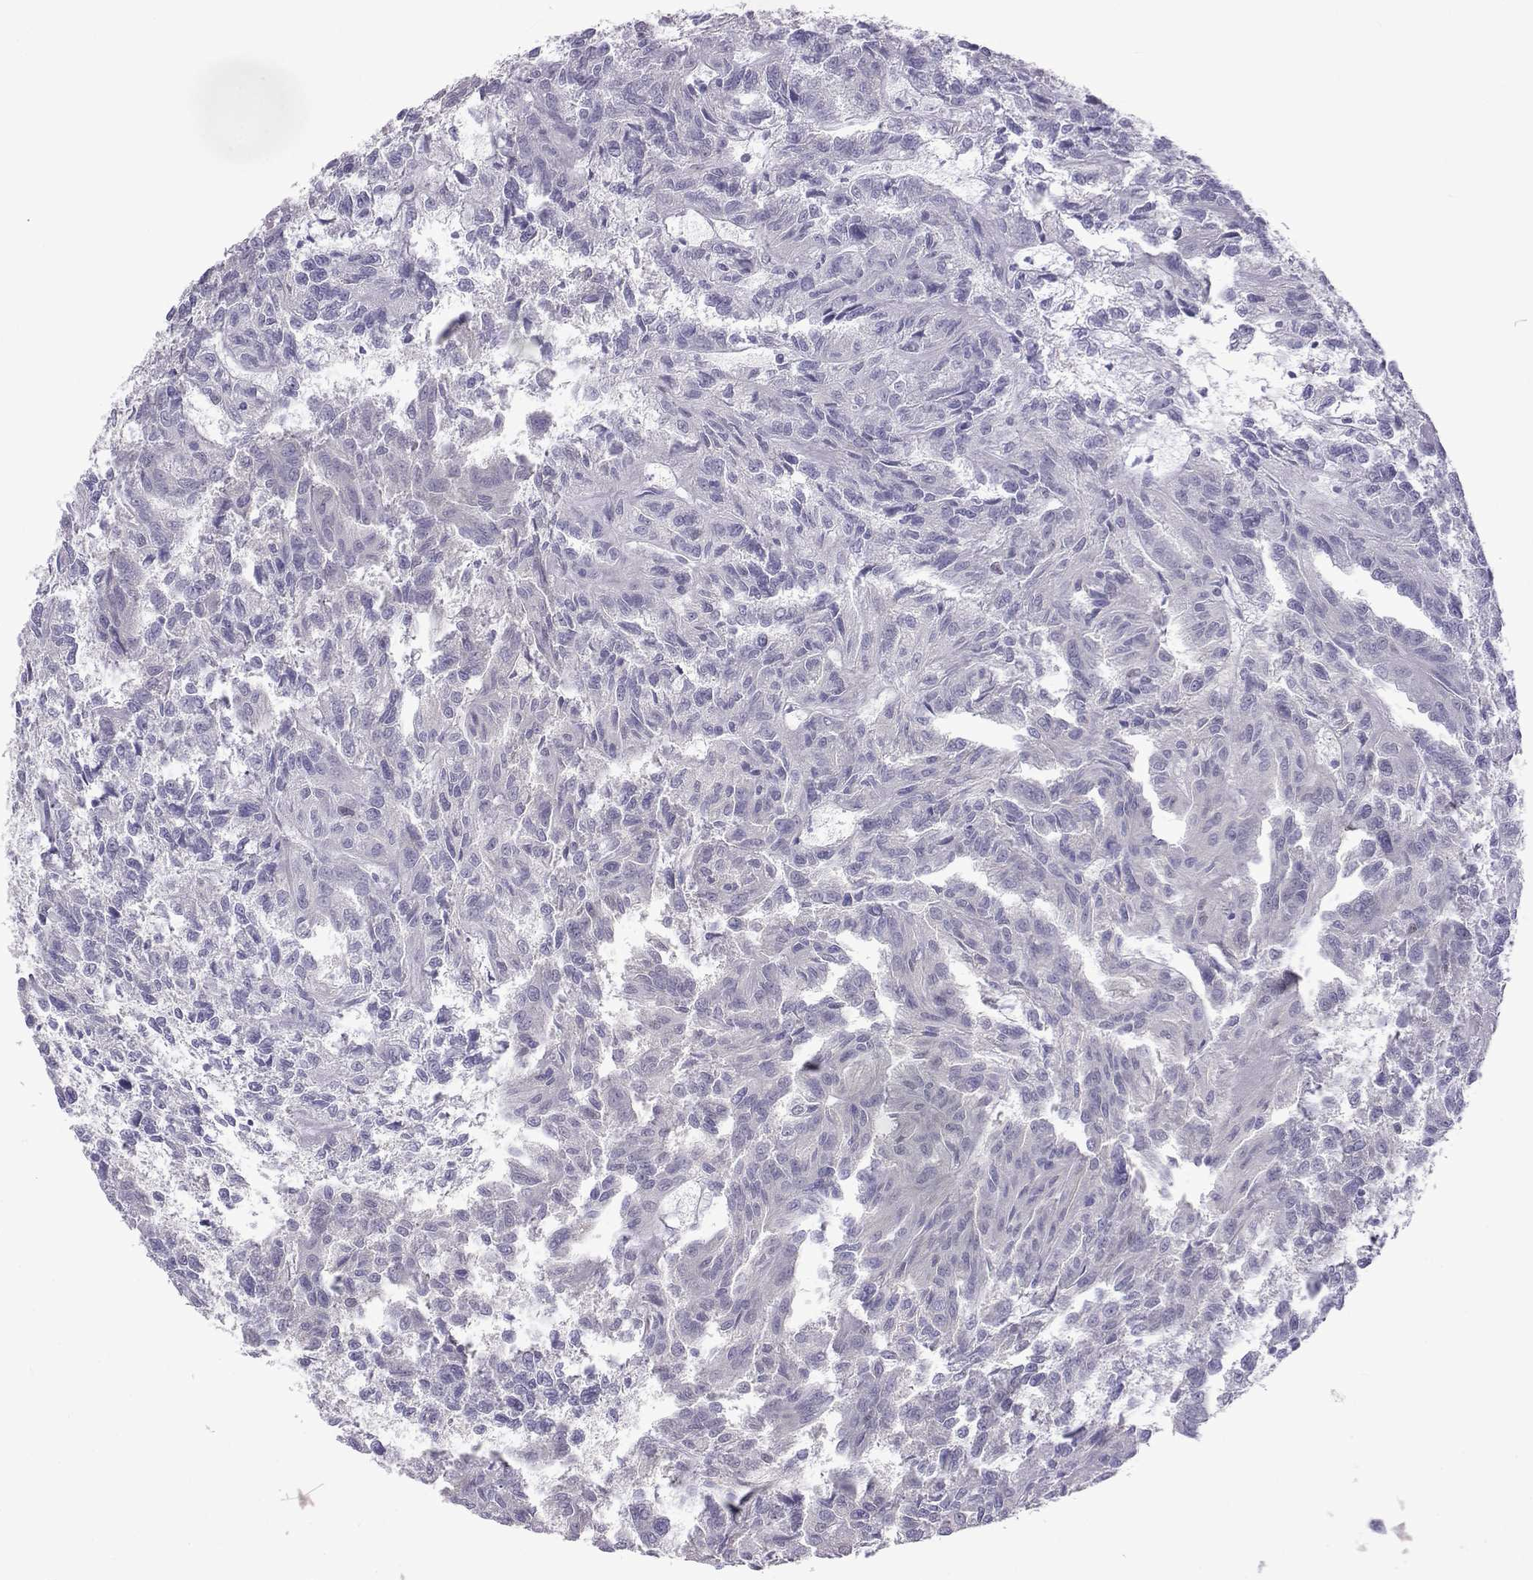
{"staining": {"intensity": "negative", "quantity": "none", "location": "none"}, "tissue": "renal cancer", "cell_type": "Tumor cells", "image_type": "cancer", "snomed": [{"axis": "morphology", "description": "Adenocarcinoma, NOS"}, {"axis": "topography", "description": "Kidney"}], "caption": "The micrograph demonstrates no significant positivity in tumor cells of adenocarcinoma (renal).", "gene": "COL22A1", "patient": {"sex": "male", "age": 79}}